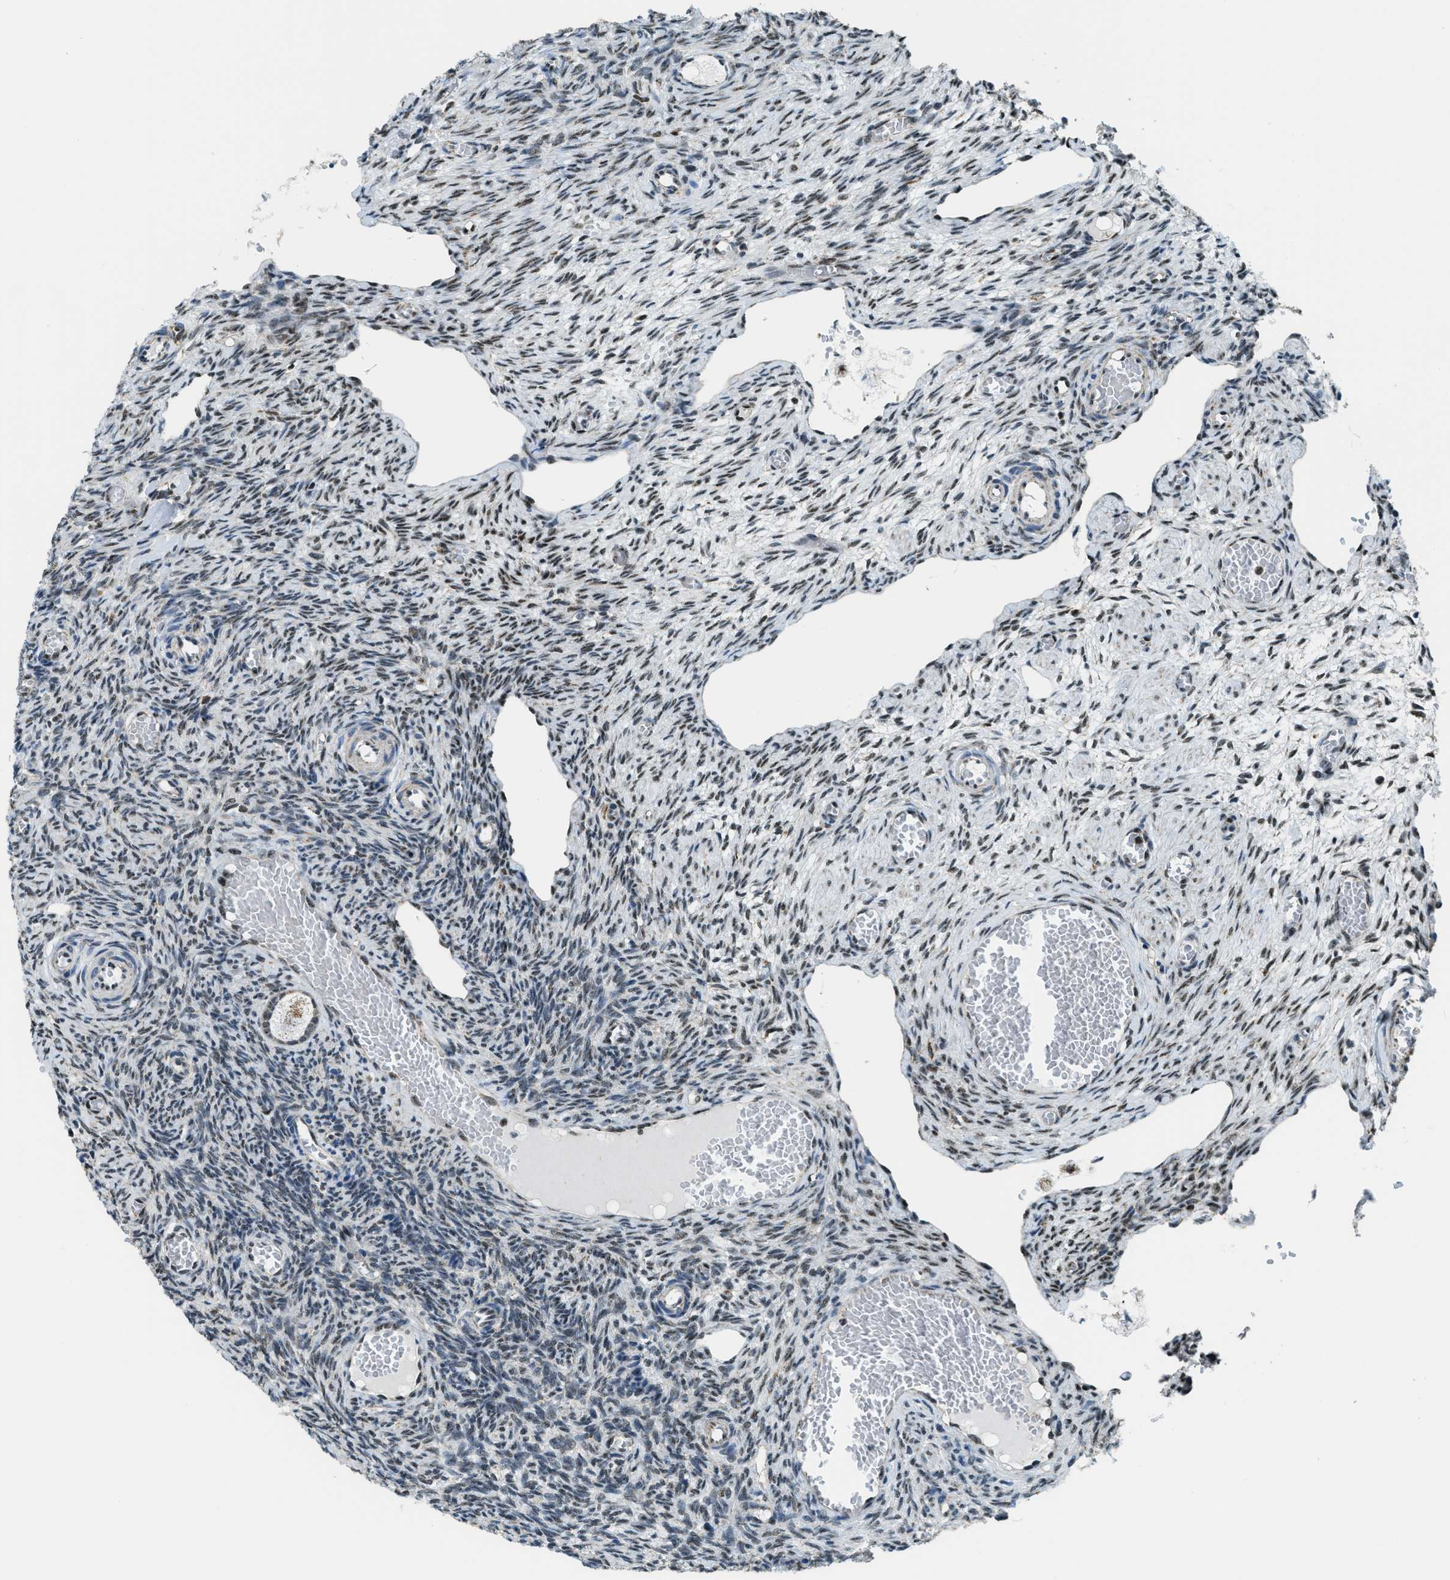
{"staining": {"intensity": "moderate", "quantity": "25%-75%", "location": "nuclear"}, "tissue": "ovary", "cell_type": "Ovarian stroma cells", "image_type": "normal", "snomed": [{"axis": "morphology", "description": "Normal tissue, NOS"}, {"axis": "topography", "description": "Ovary"}], "caption": "Immunohistochemical staining of unremarkable human ovary displays medium levels of moderate nuclear expression in approximately 25%-75% of ovarian stroma cells.", "gene": "SP100", "patient": {"sex": "female", "age": 27}}